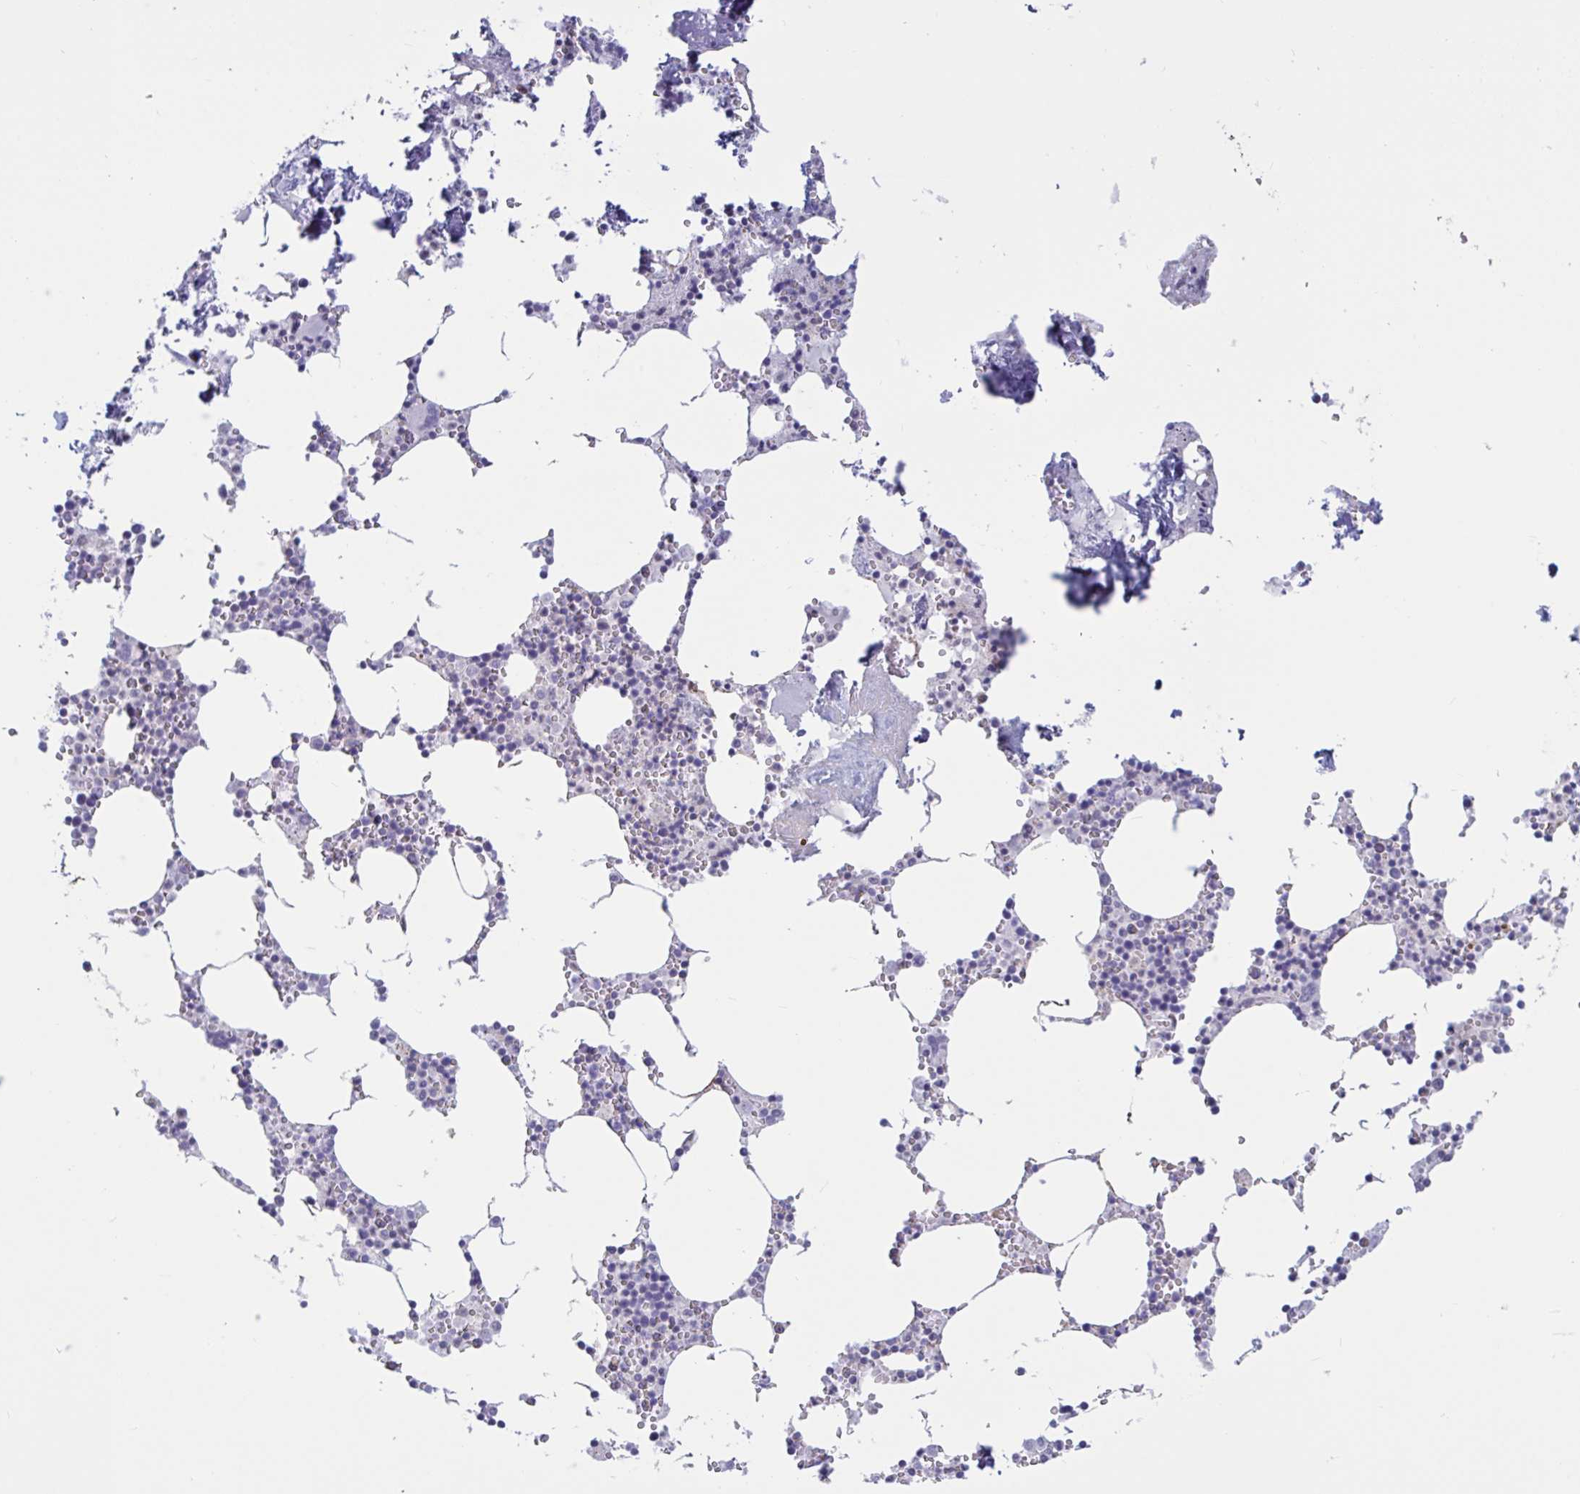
{"staining": {"intensity": "negative", "quantity": "none", "location": "none"}, "tissue": "bone marrow", "cell_type": "Hematopoietic cells", "image_type": "normal", "snomed": [{"axis": "morphology", "description": "Normal tissue, NOS"}, {"axis": "topography", "description": "Bone marrow"}], "caption": "Hematopoietic cells show no significant positivity in normal bone marrow. (DAB IHC with hematoxylin counter stain).", "gene": "TANK", "patient": {"sex": "male", "age": 54}}